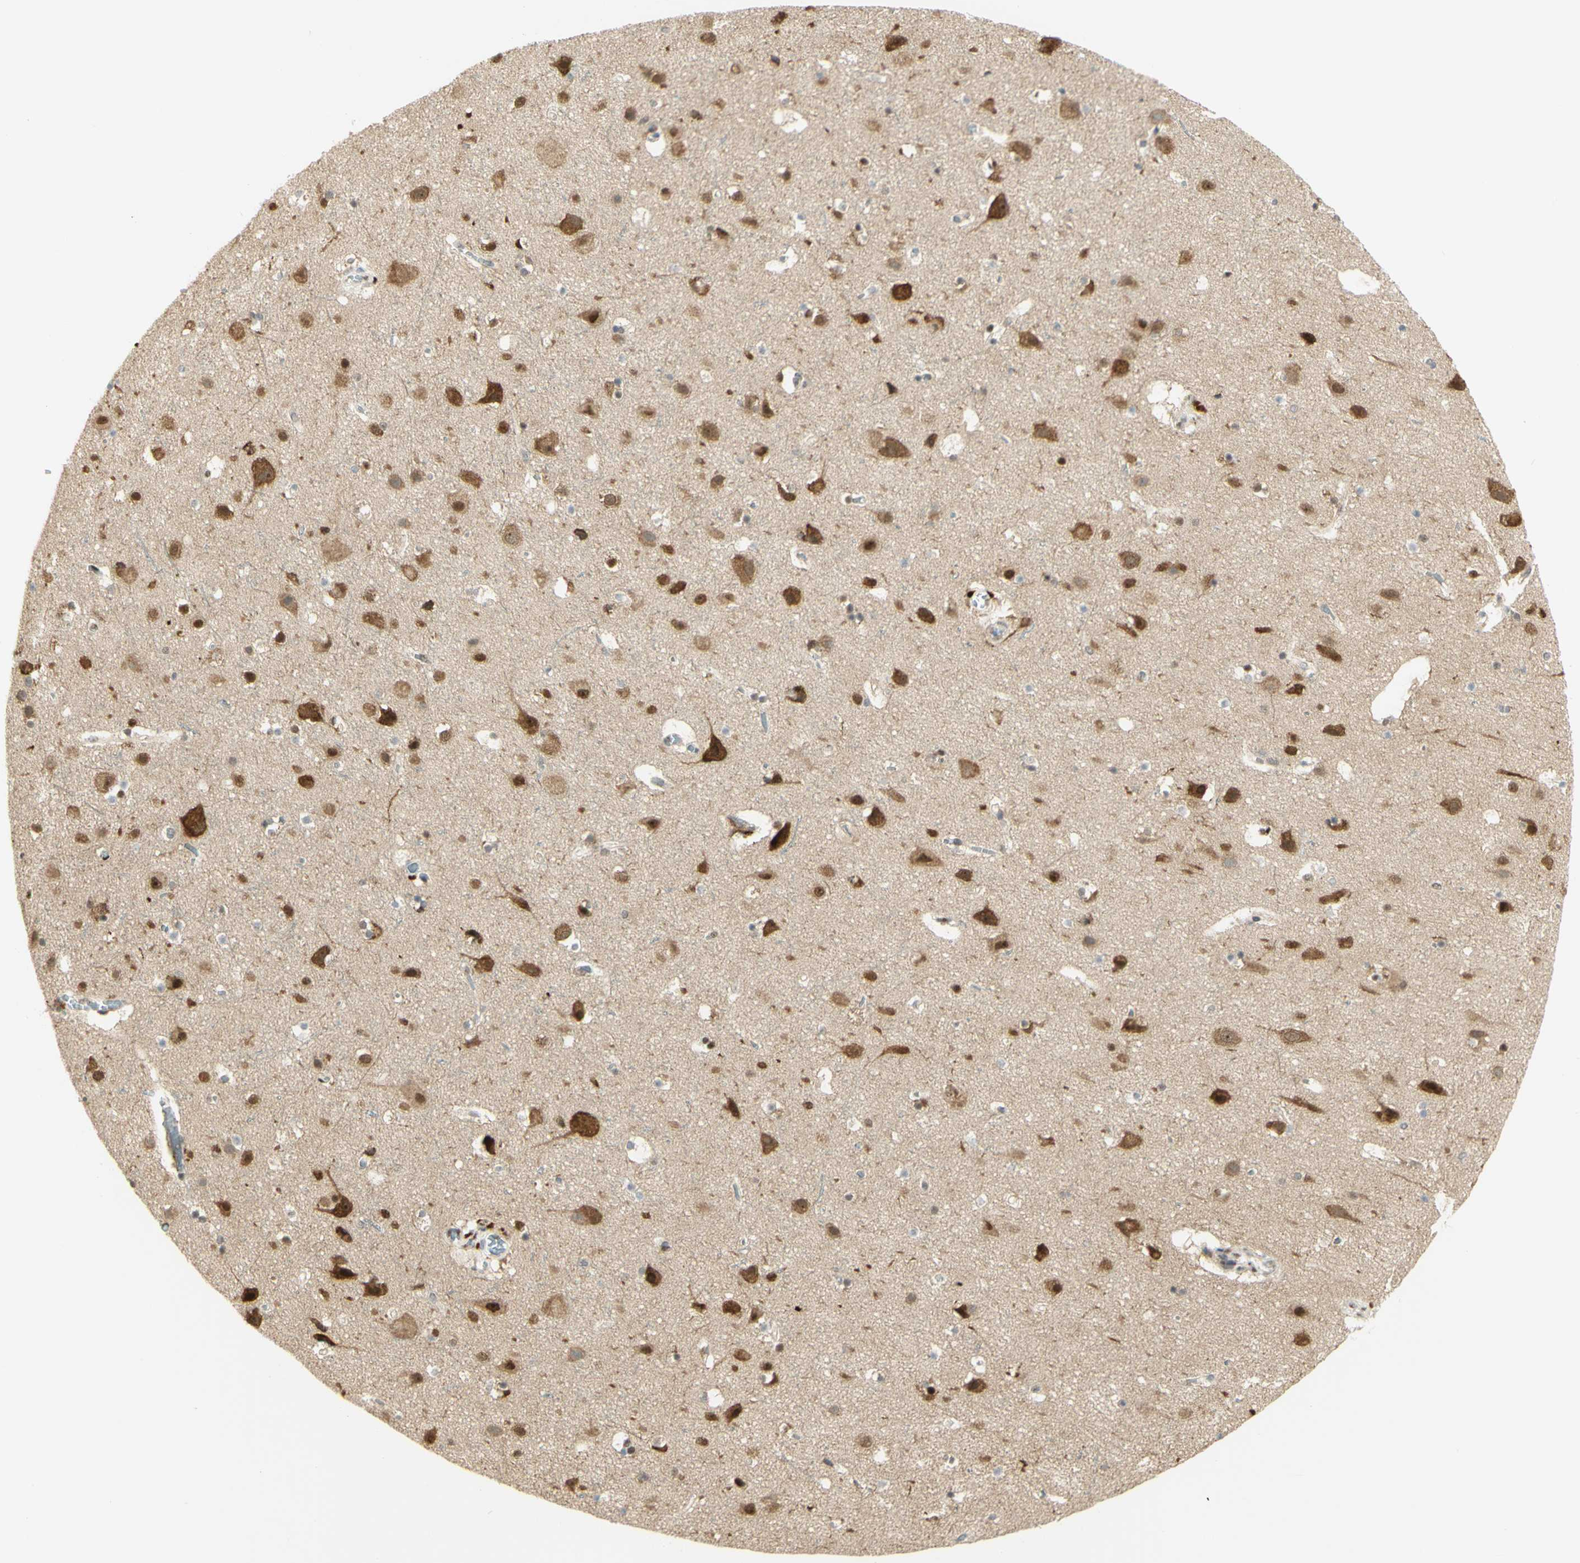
{"staining": {"intensity": "weak", "quantity": "25%-75%", "location": "cytoplasmic/membranous,nuclear"}, "tissue": "cerebral cortex", "cell_type": "Endothelial cells", "image_type": "normal", "snomed": [{"axis": "morphology", "description": "Normal tissue, NOS"}, {"axis": "topography", "description": "Cerebral cortex"}], "caption": "Immunohistochemical staining of normal human cerebral cortex shows low levels of weak cytoplasmic/membranous,nuclear expression in approximately 25%-75% of endothelial cells. (Brightfield microscopy of DAB IHC at high magnification).", "gene": "DDX1", "patient": {"sex": "male", "age": 45}}